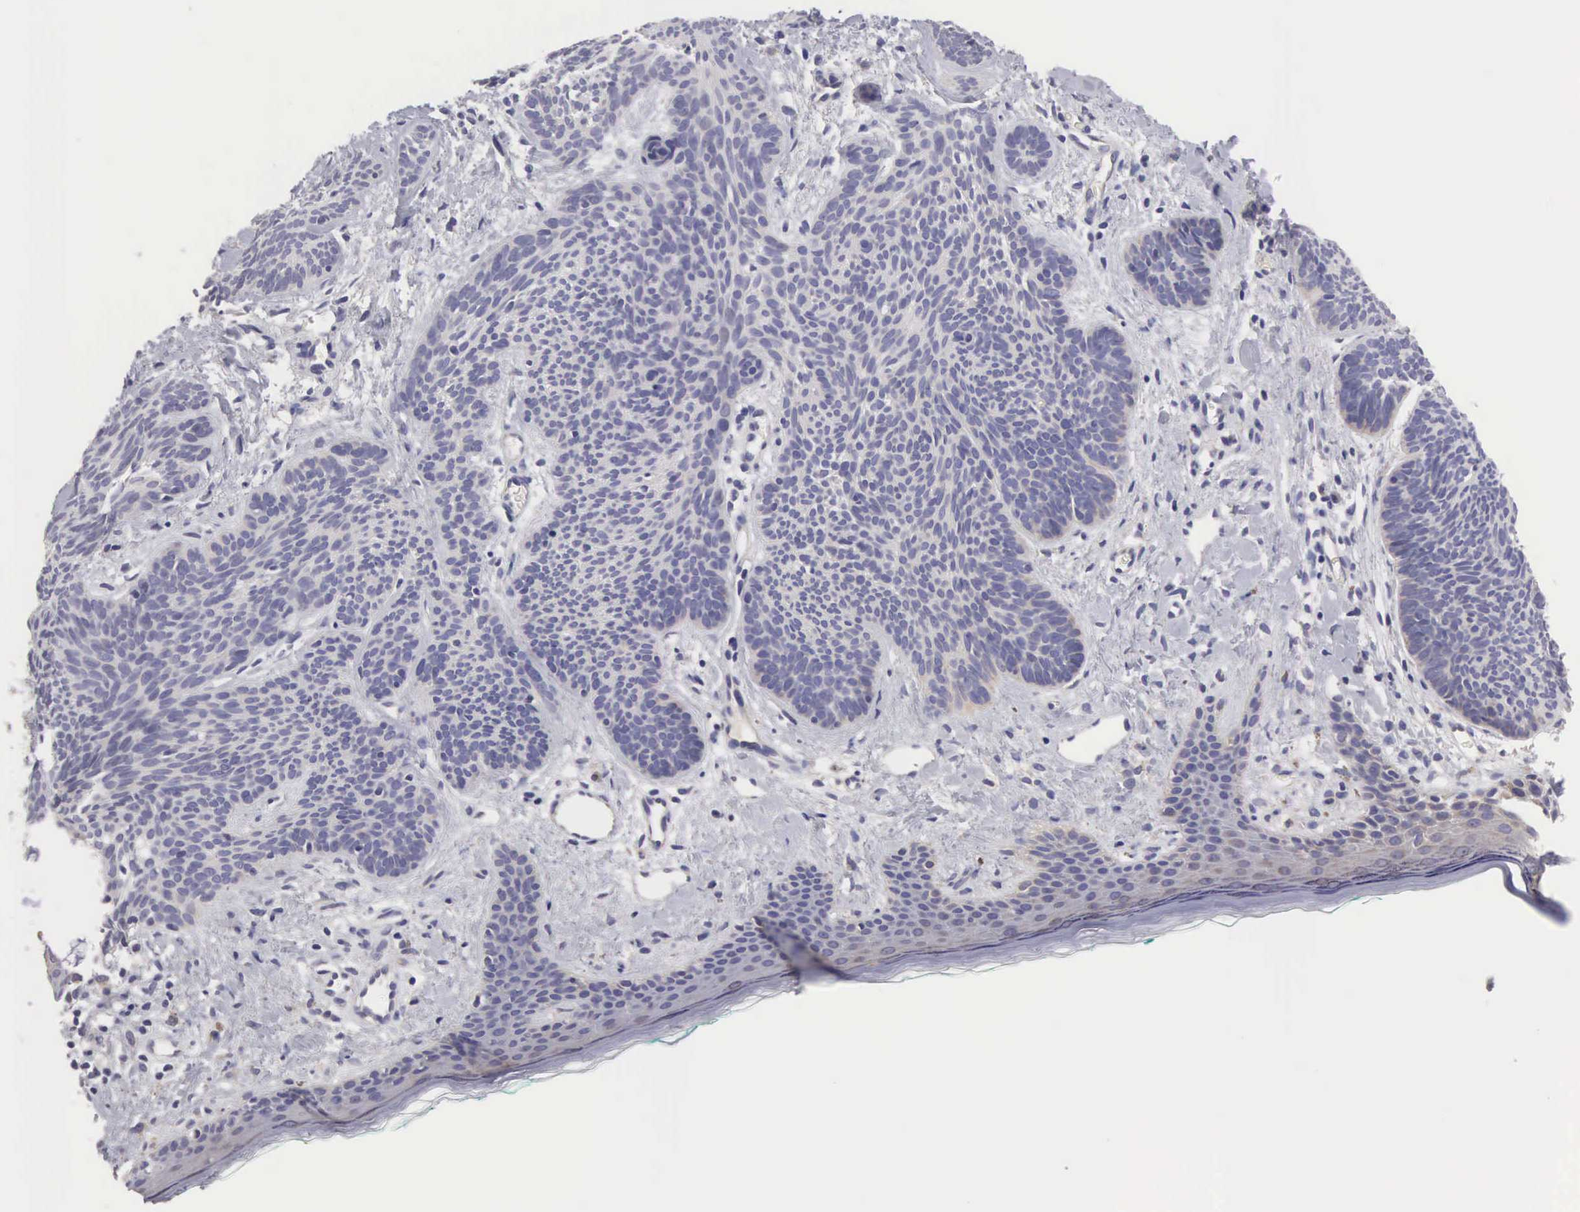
{"staining": {"intensity": "negative", "quantity": "none", "location": "none"}, "tissue": "skin cancer", "cell_type": "Tumor cells", "image_type": "cancer", "snomed": [{"axis": "morphology", "description": "Basal cell carcinoma"}, {"axis": "topography", "description": "Skin"}], "caption": "This is an IHC micrograph of skin cancer (basal cell carcinoma). There is no expression in tumor cells.", "gene": "SLITRK4", "patient": {"sex": "female", "age": 81}}